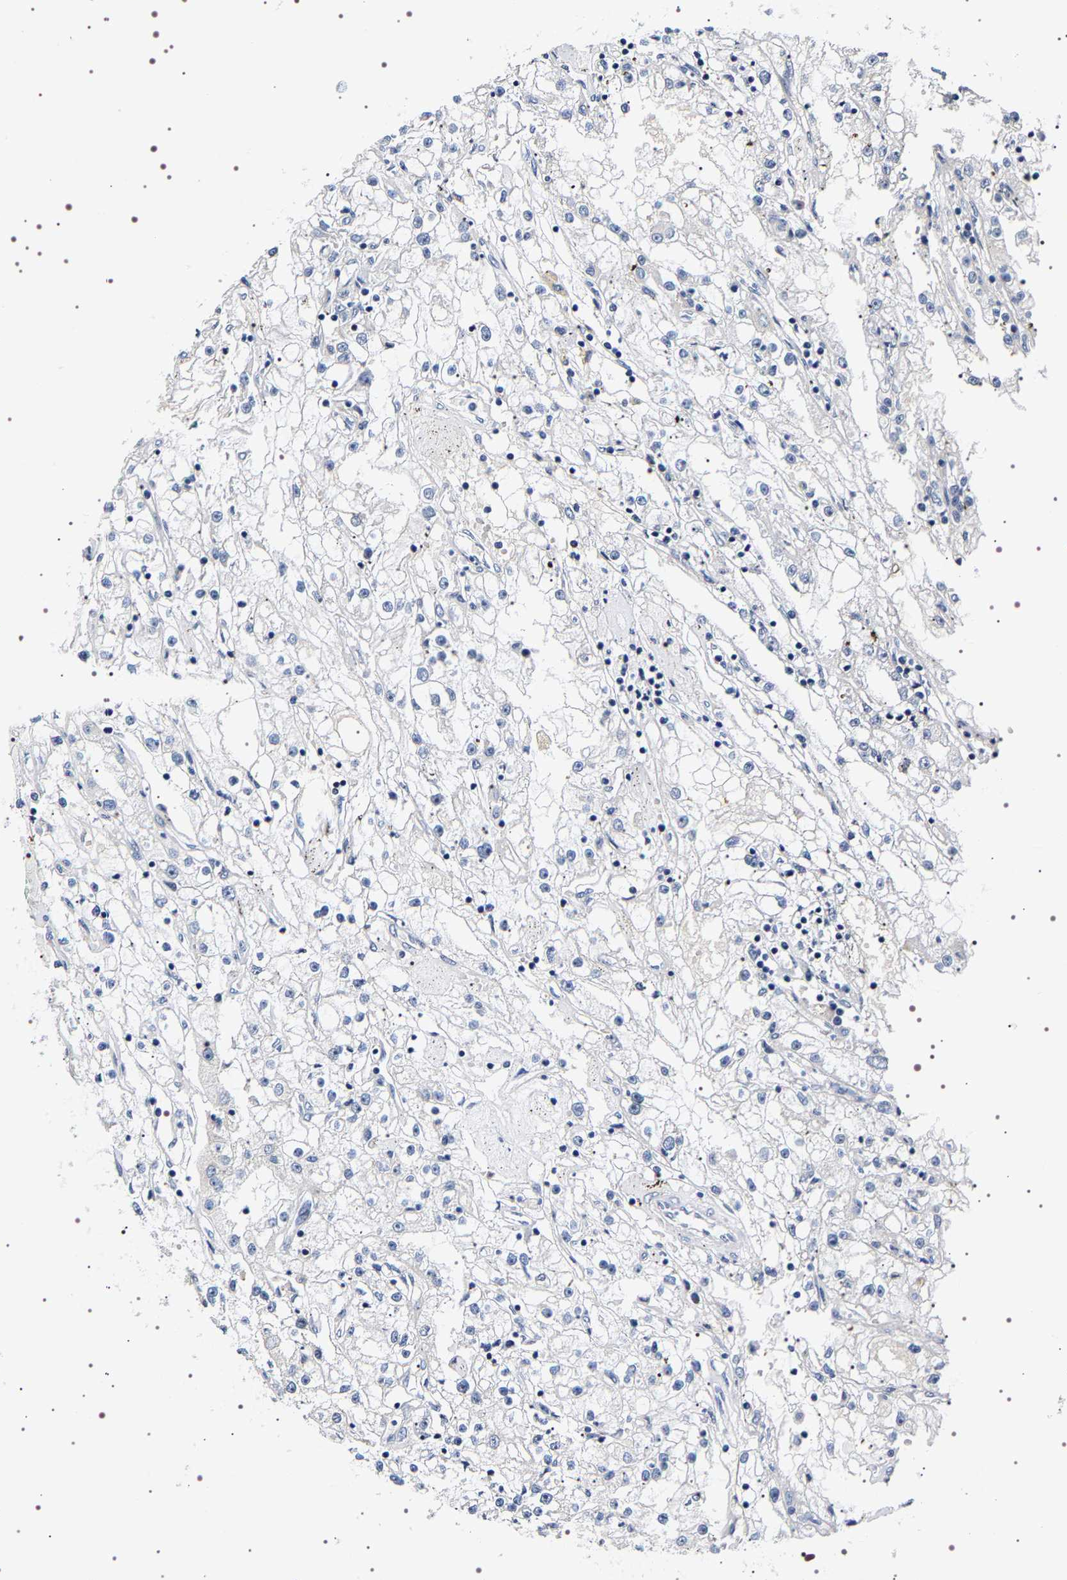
{"staining": {"intensity": "negative", "quantity": "none", "location": "none"}, "tissue": "renal cancer", "cell_type": "Tumor cells", "image_type": "cancer", "snomed": [{"axis": "morphology", "description": "Adenocarcinoma, NOS"}, {"axis": "topography", "description": "Kidney"}], "caption": "The image reveals no staining of tumor cells in renal adenocarcinoma.", "gene": "GNL3", "patient": {"sex": "male", "age": 56}}